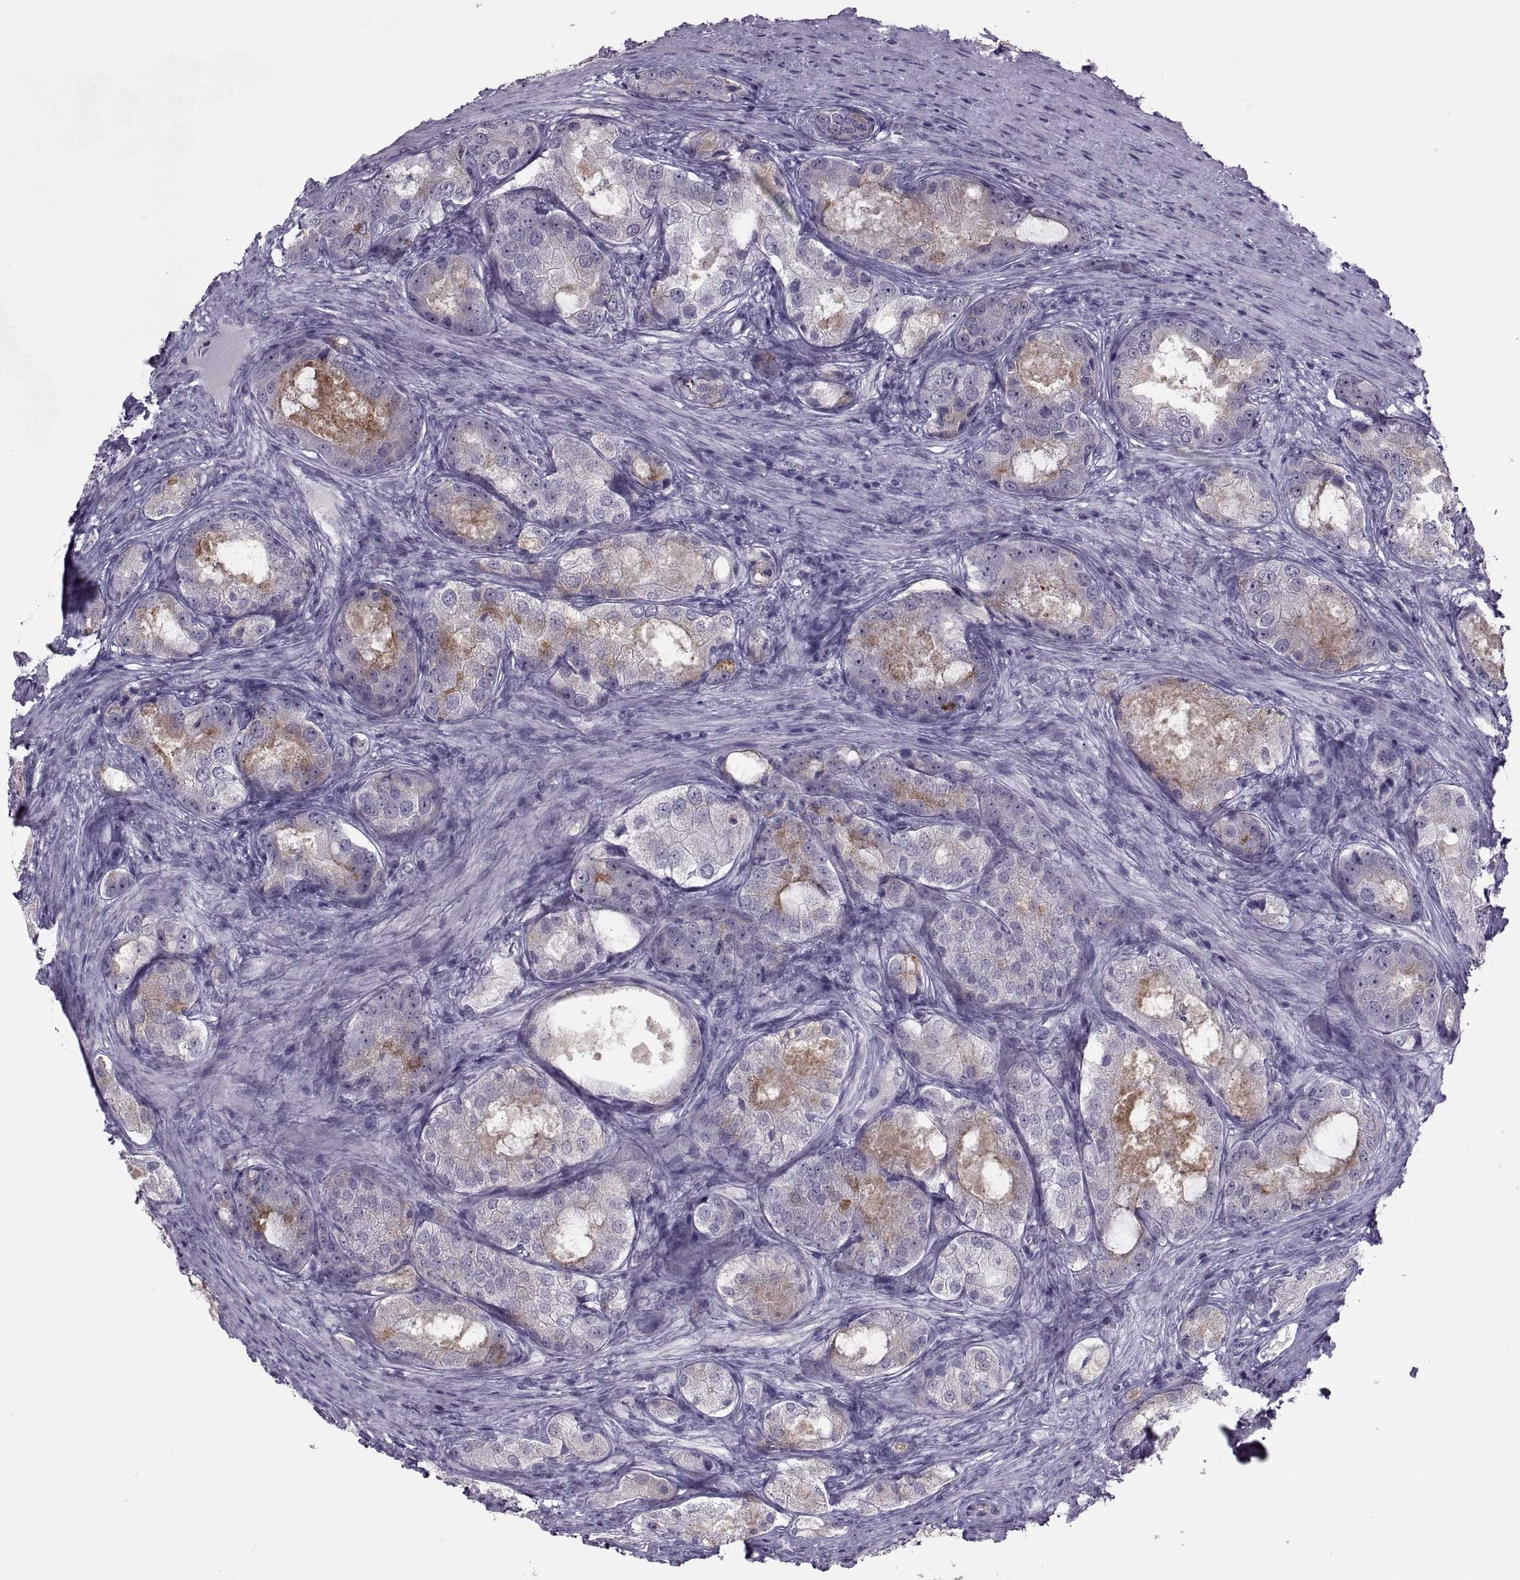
{"staining": {"intensity": "negative", "quantity": "none", "location": "none"}, "tissue": "prostate cancer", "cell_type": "Tumor cells", "image_type": "cancer", "snomed": [{"axis": "morphology", "description": "Adenocarcinoma, Low grade"}, {"axis": "topography", "description": "Prostate"}], "caption": "Photomicrograph shows no protein positivity in tumor cells of prostate adenocarcinoma (low-grade) tissue.", "gene": "ASIC2", "patient": {"sex": "male", "age": 68}}